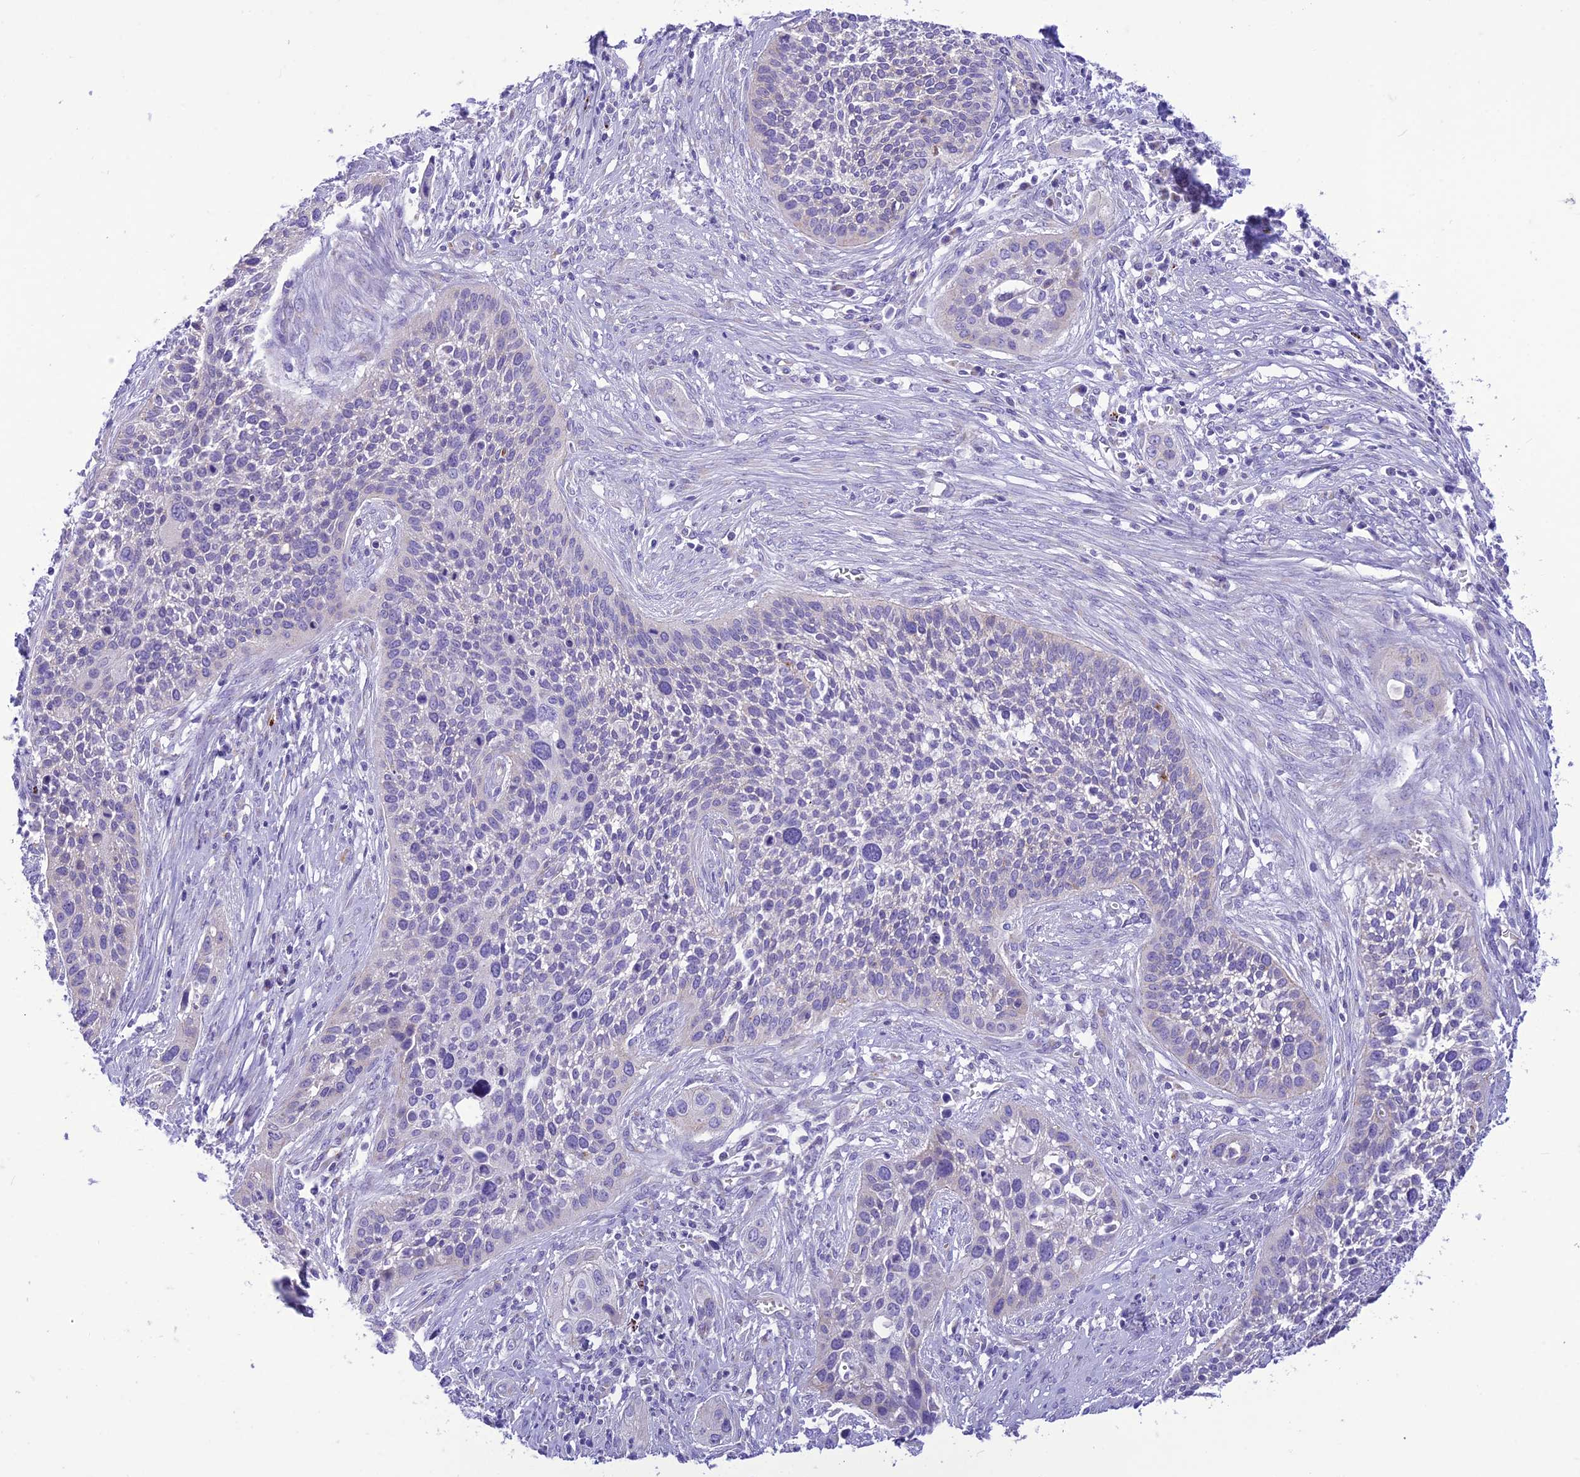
{"staining": {"intensity": "negative", "quantity": "none", "location": "none"}, "tissue": "cervical cancer", "cell_type": "Tumor cells", "image_type": "cancer", "snomed": [{"axis": "morphology", "description": "Squamous cell carcinoma, NOS"}, {"axis": "topography", "description": "Cervix"}], "caption": "This is a micrograph of immunohistochemistry staining of cervical cancer (squamous cell carcinoma), which shows no staining in tumor cells. Nuclei are stained in blue.", "gene": "DHDH", "patient": {"sex": "female", "age": 34}}